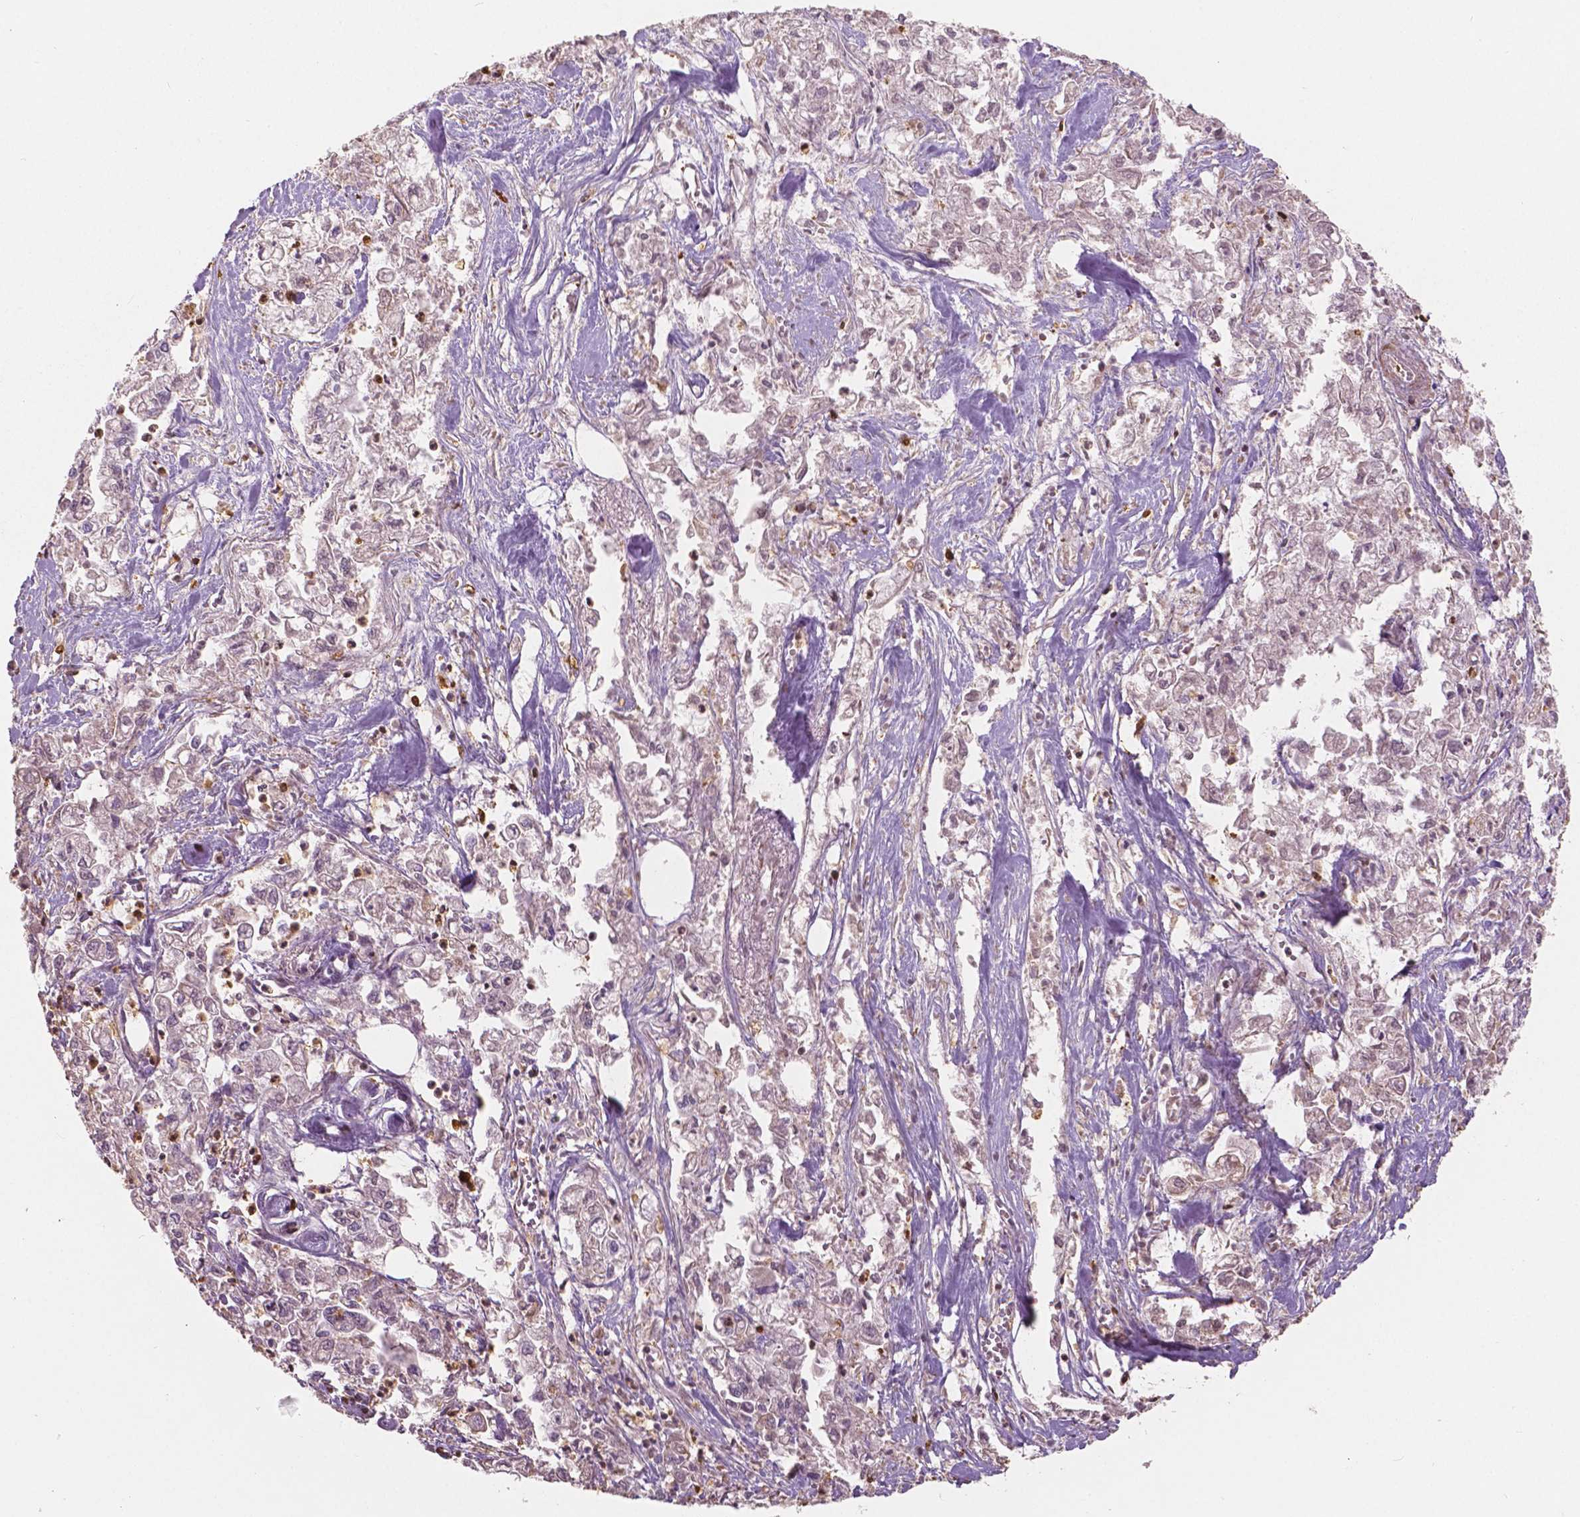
{"staining": {"intensity": "negative", "quantity": "none", "location": "none"}, "tissue": "pancreatic cancer", "cell_type": "Tumor cells", "image_type": "cancer", "snomed": [{"axis": "morphology", "description": "Adenocarcinoma, NOS"}, {"axis": "topography", "description": "Pancreas"}], "caption": "There is no significant expression in tumor cells of pancreatic cancer.", "gene": "S100A4", "patient": {"sex": "male", "age": 72}}